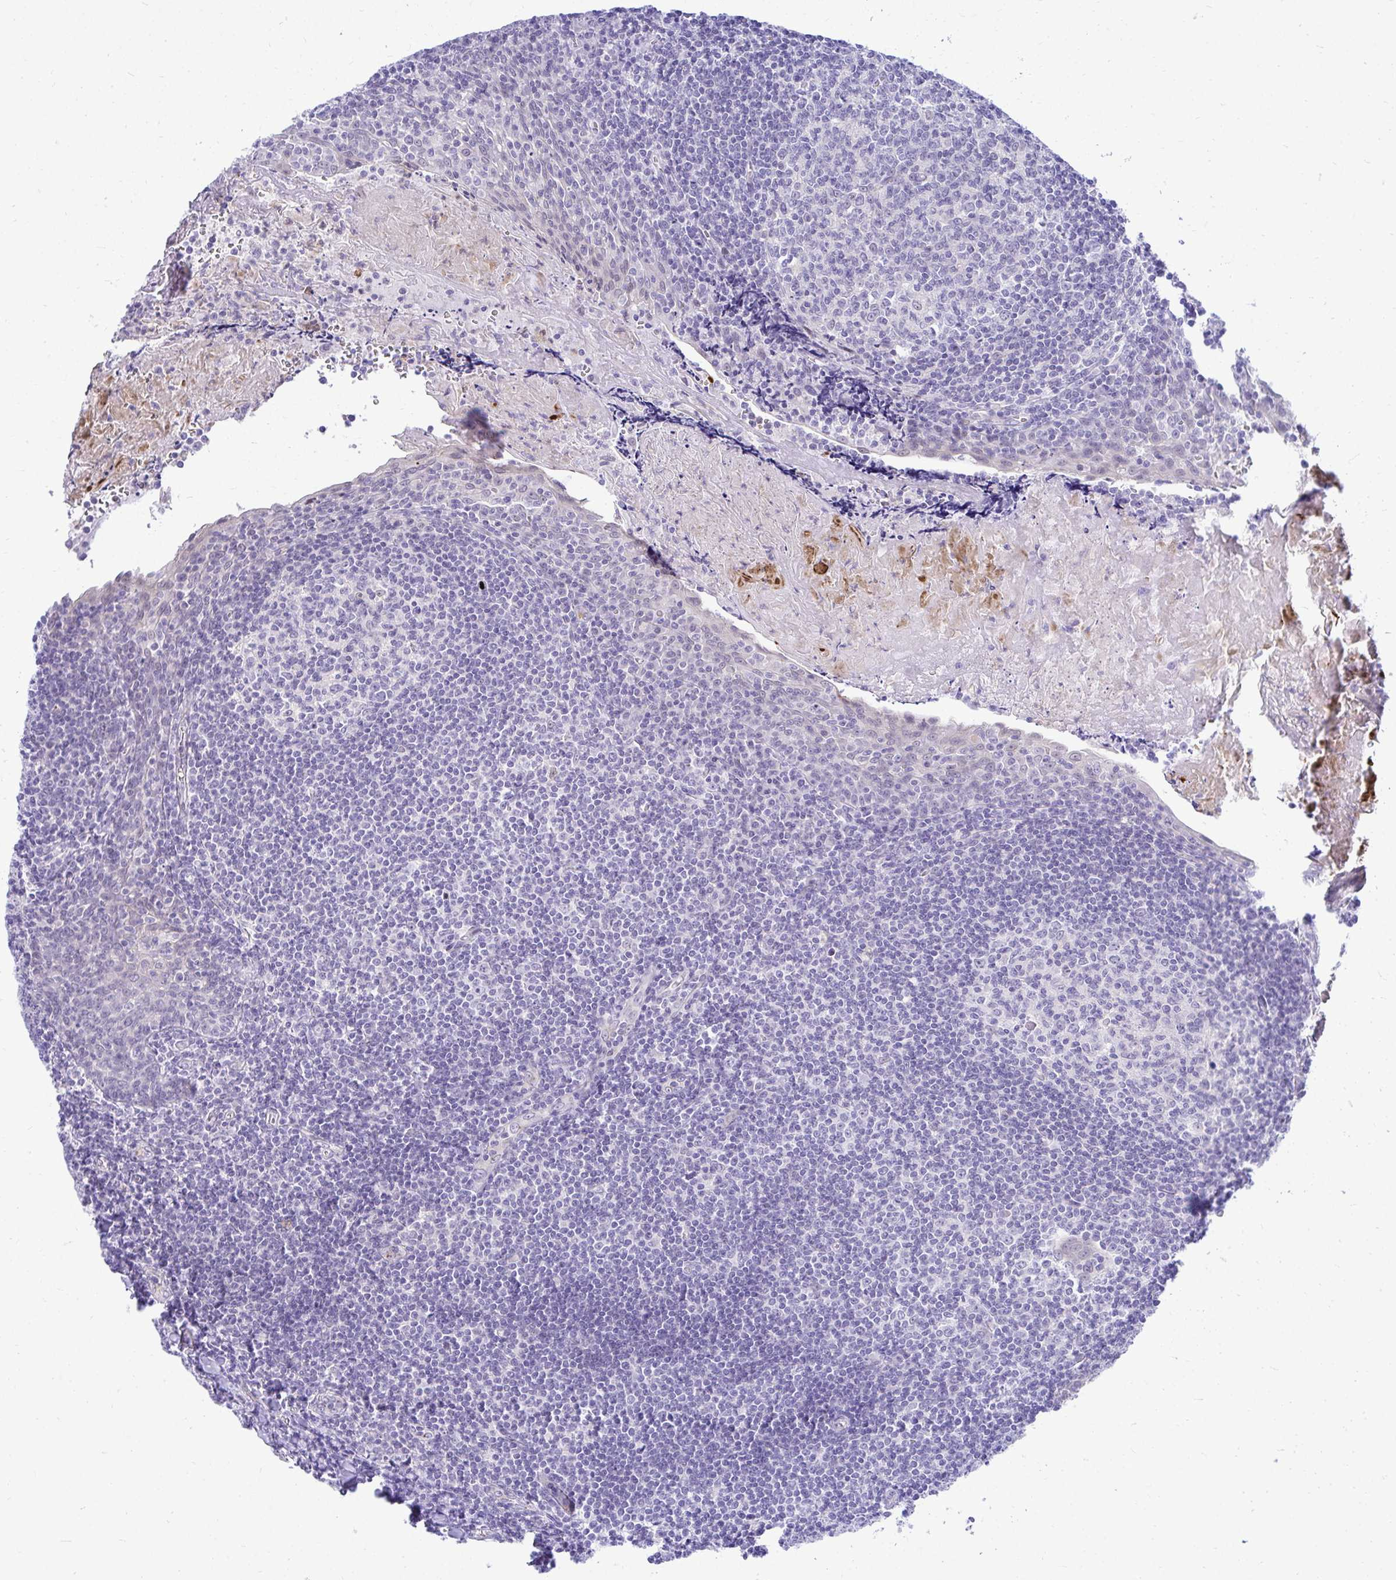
{"staining": {"intensity": "negative", "quantity": "none", "location": "none"}, "tissue": "tonsil", "cell_type": "Germinal center cells", "image_type": "normal", "snomed": [{"axis": "morphology", "description": "Normal tissue, NOS"}, {"axis": "morphology", "description": "Inflammation, NOS"}, {"axis": "topography", "description": "Tonsil"}], "caption": "Immunohistochemistry photomicrograph of normal tonsil: tonsil stained with DAB demonstrates no significant protein staining in germinal center cells.", "gene": "ZSWIM9", "patient": {"sex": "female", "age": 31}}